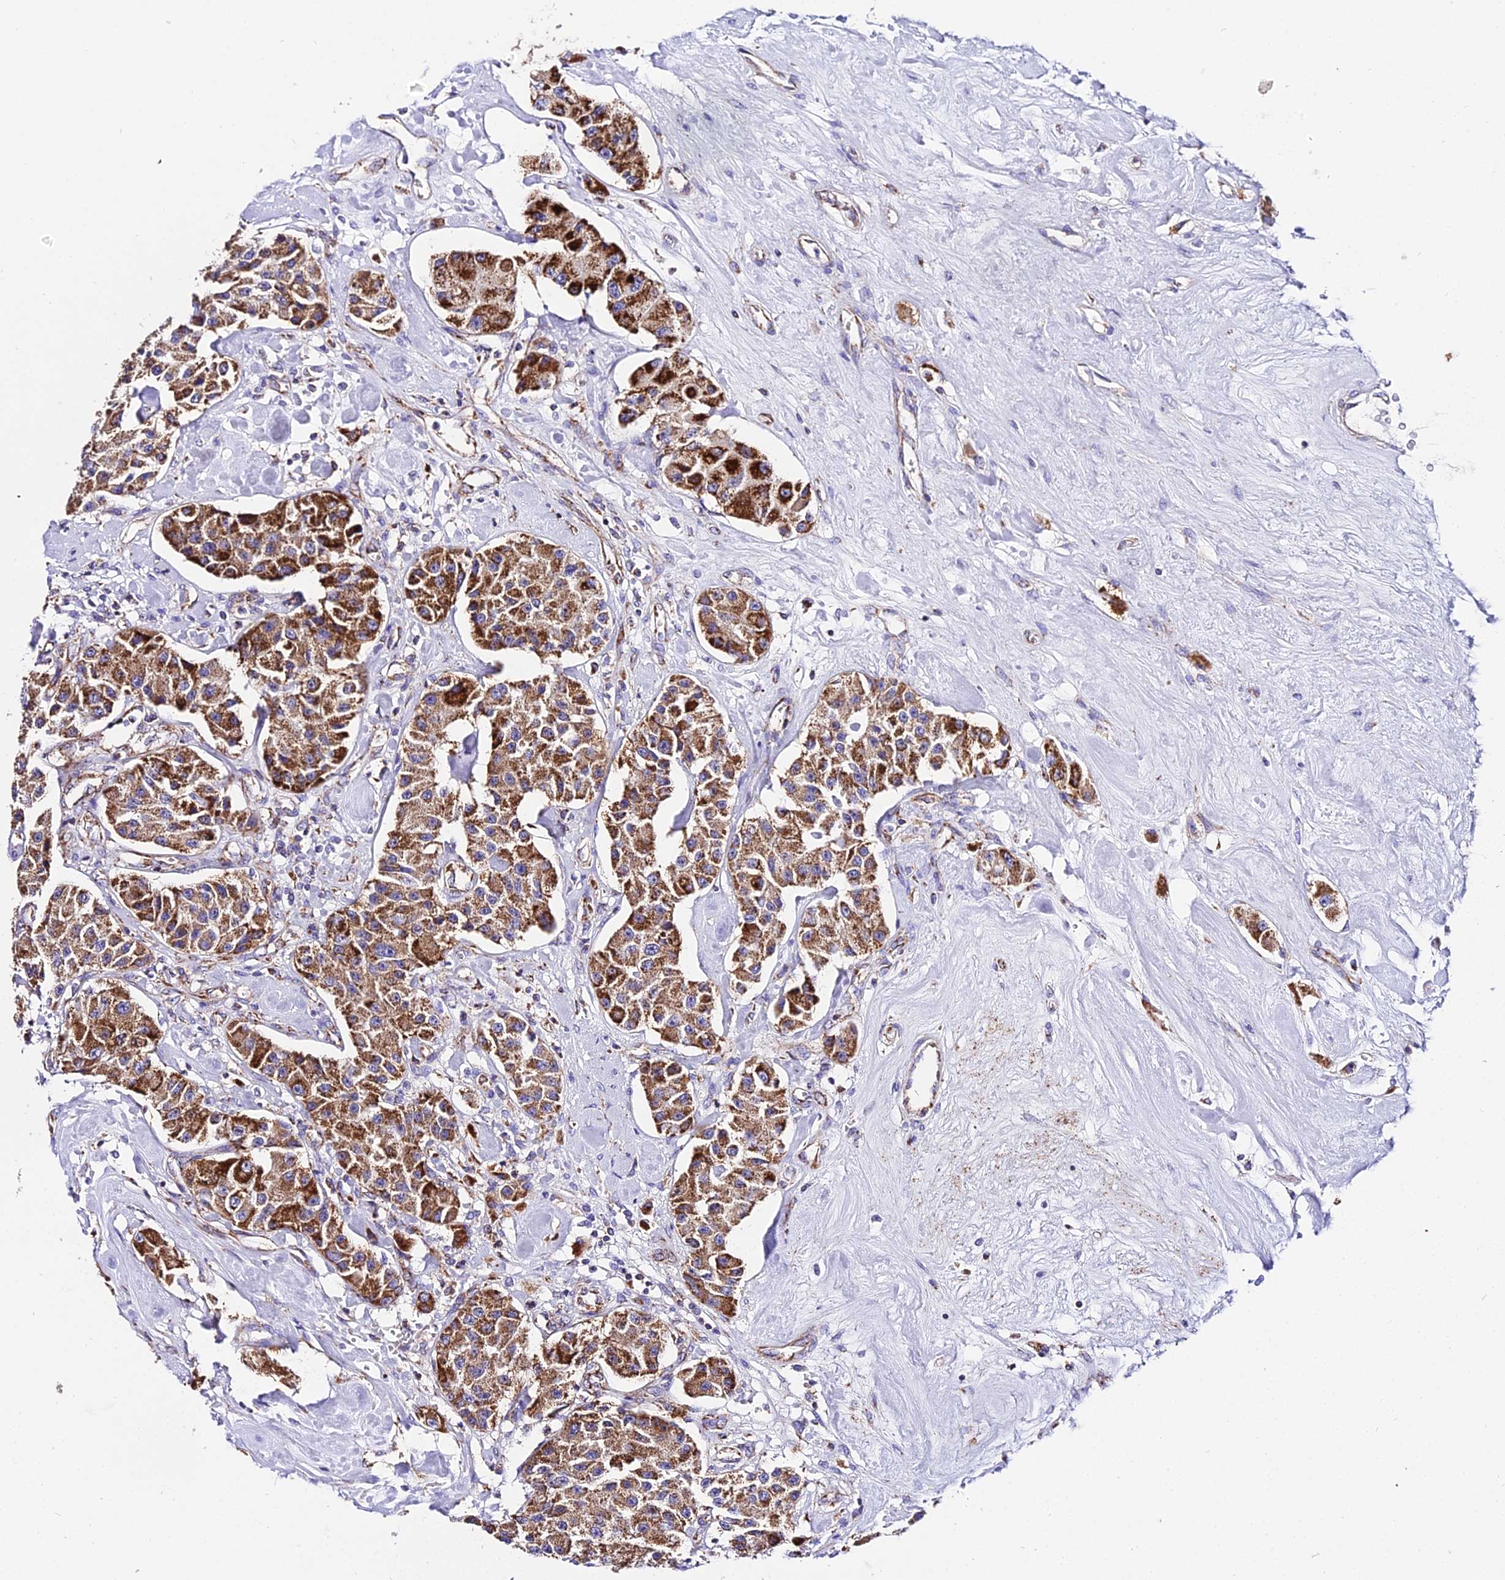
{"staining": {"intensity": "strong", "quantity": ">75%", "location": "cytoplasmic/membranous"}, "tissue": "carcinoid", "cell_type": "Tumor cells", "image_type": "cancer", "snomed": [{"axis": "morphology", "description": "Carcinoid, malignant, NOS"}, {"axis": "topography", "description": "Pancreas"}], "caption": "Carcinoid stained with DAB immunohistochemistry shows high levels of strong cytoplasmic/membranous positivity in about >75% of tumor cells.", "gene": "OCIAD1", "patient": {"sex": "male", "age": 41}}